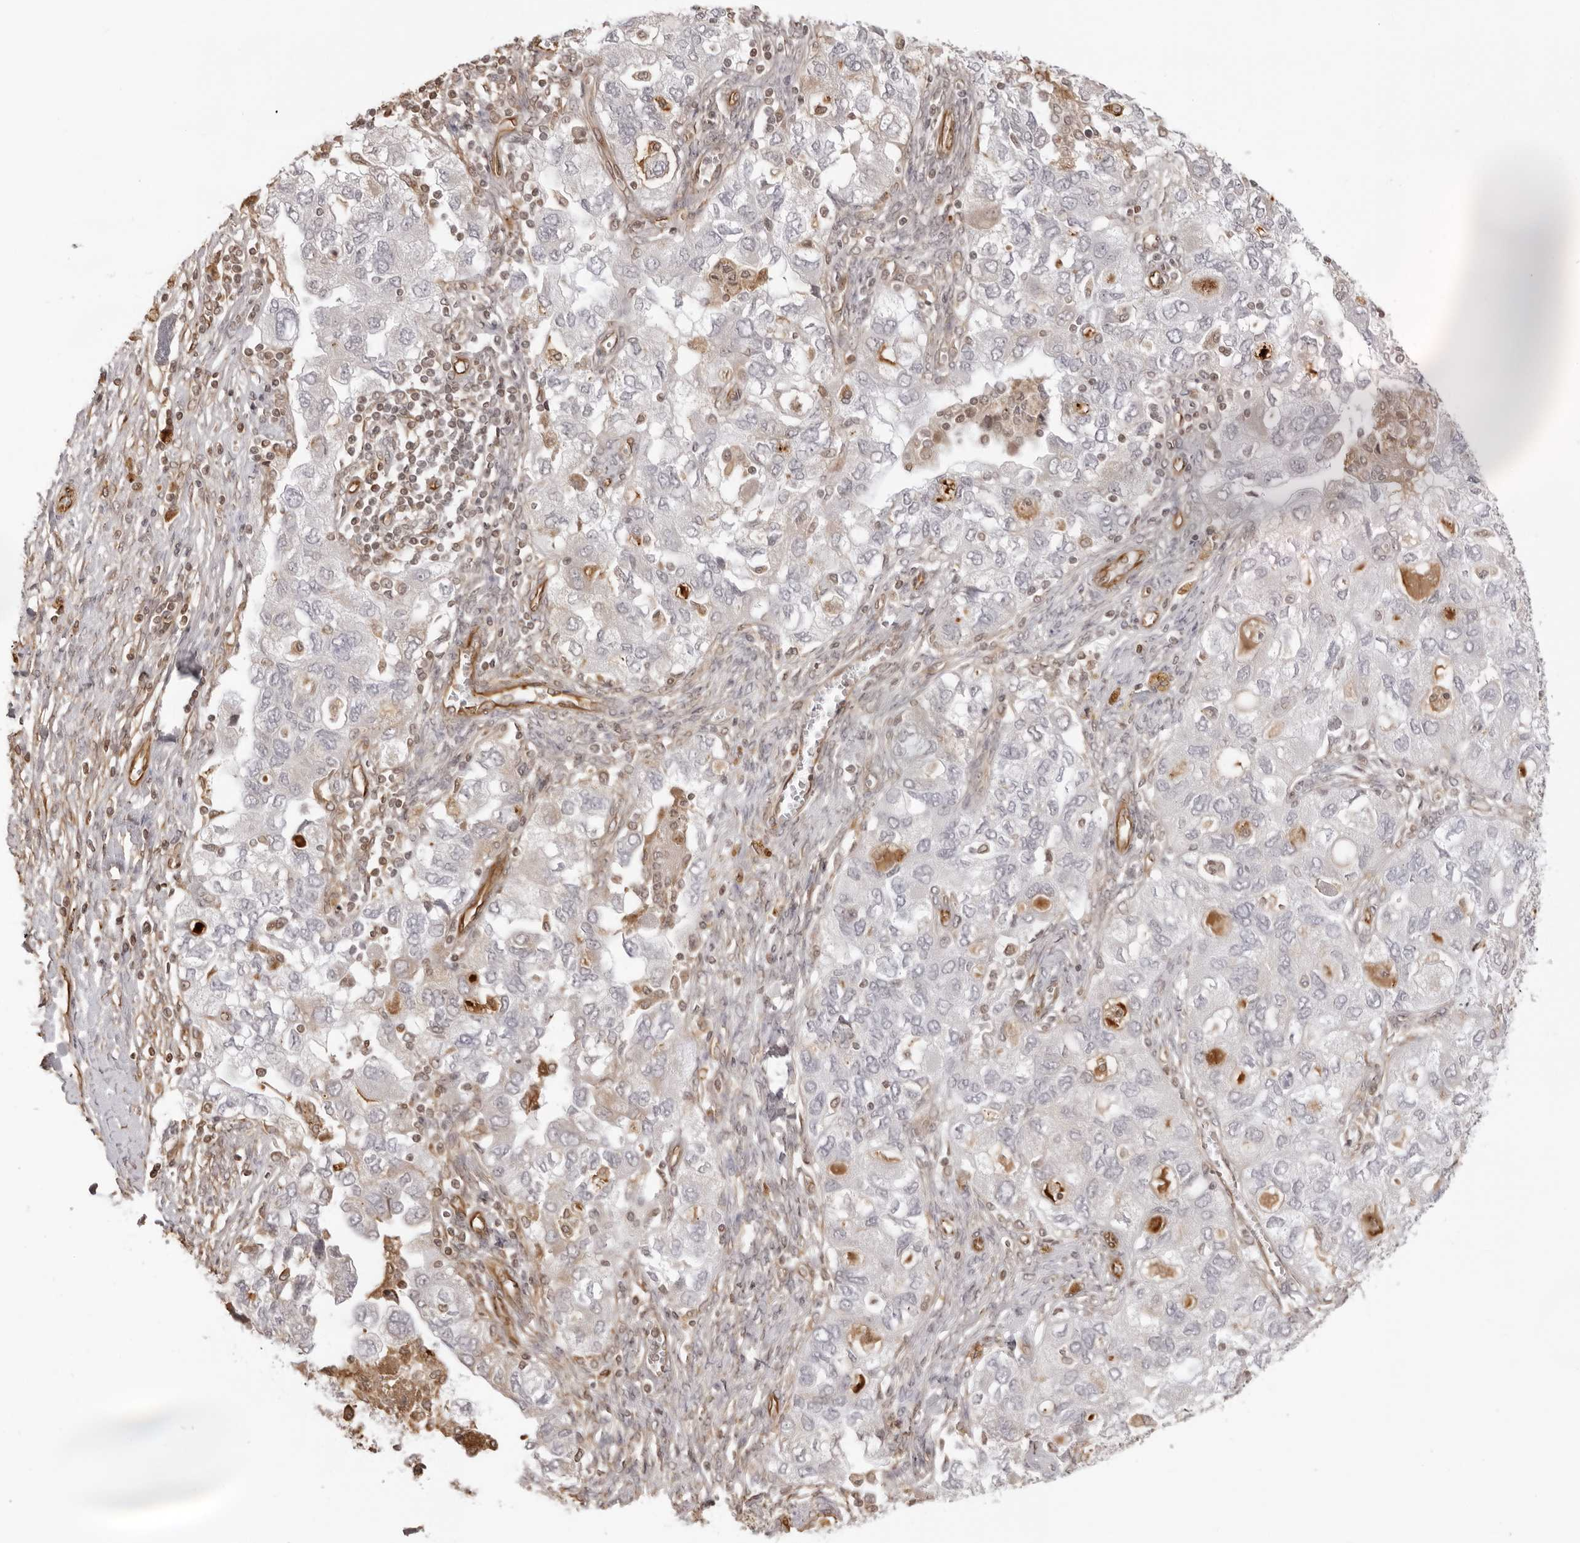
{"staining": {"intensity": "negative", "quantity": "none", "location": "none"}, "tissue": "ovarian cancer", "cell_type": "Tumor cells", "image_type": "cancer", "snomed": [{"axis": "morphology", "description": "Carcinoma, NOS"}, {"axis": "morphology", "description": "Cystadenocarcinoma, serous, NOS"}, {"axis": "topography", "description": "Ovary"}], "caption": "Tumor cells are negative for protein expression in human ovarian cancer.", "gene": "DYNLT5", "patient": {"sex": "female", "age": 69}}